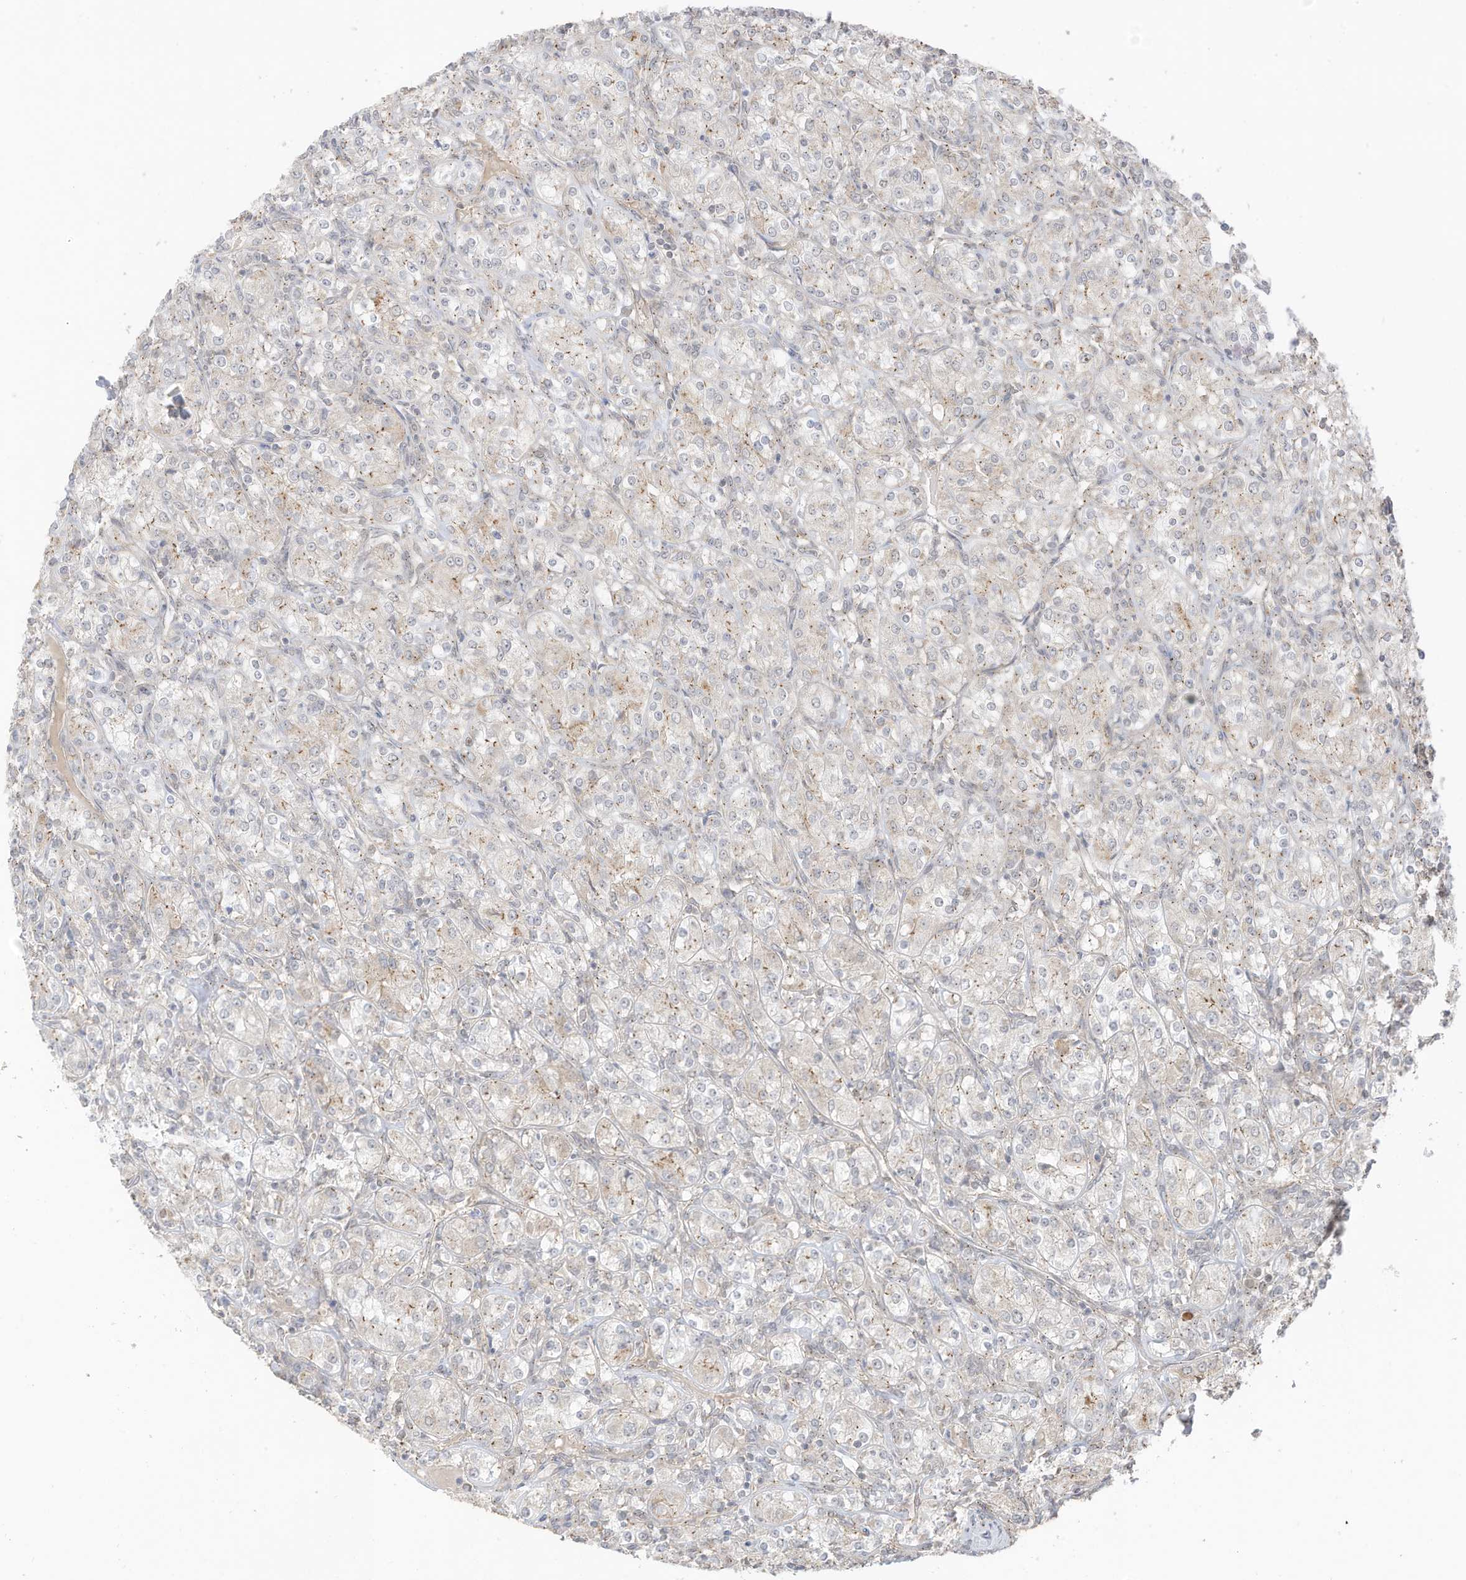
{"staining": {"intensity": "weak", "quantity": "25%-75%", "location": "cytoplasmic/membranous"}, "tissue": "renal cancer", "cell_type": "Tumor cells", "image_type": "cancer", "snomed": [{"axis": "morphology", "description": "Adenocarcinoma, NOS"}, {"axis": "topography", "description": "Kidney"}], "caption": "Weak cytoplasmic/membranous staining is seen in about 25%-75% of tumor cells in renal adenocarcinoma.", "gene": "N4BP3", "patient": {"sex": "male", "age": 77}}